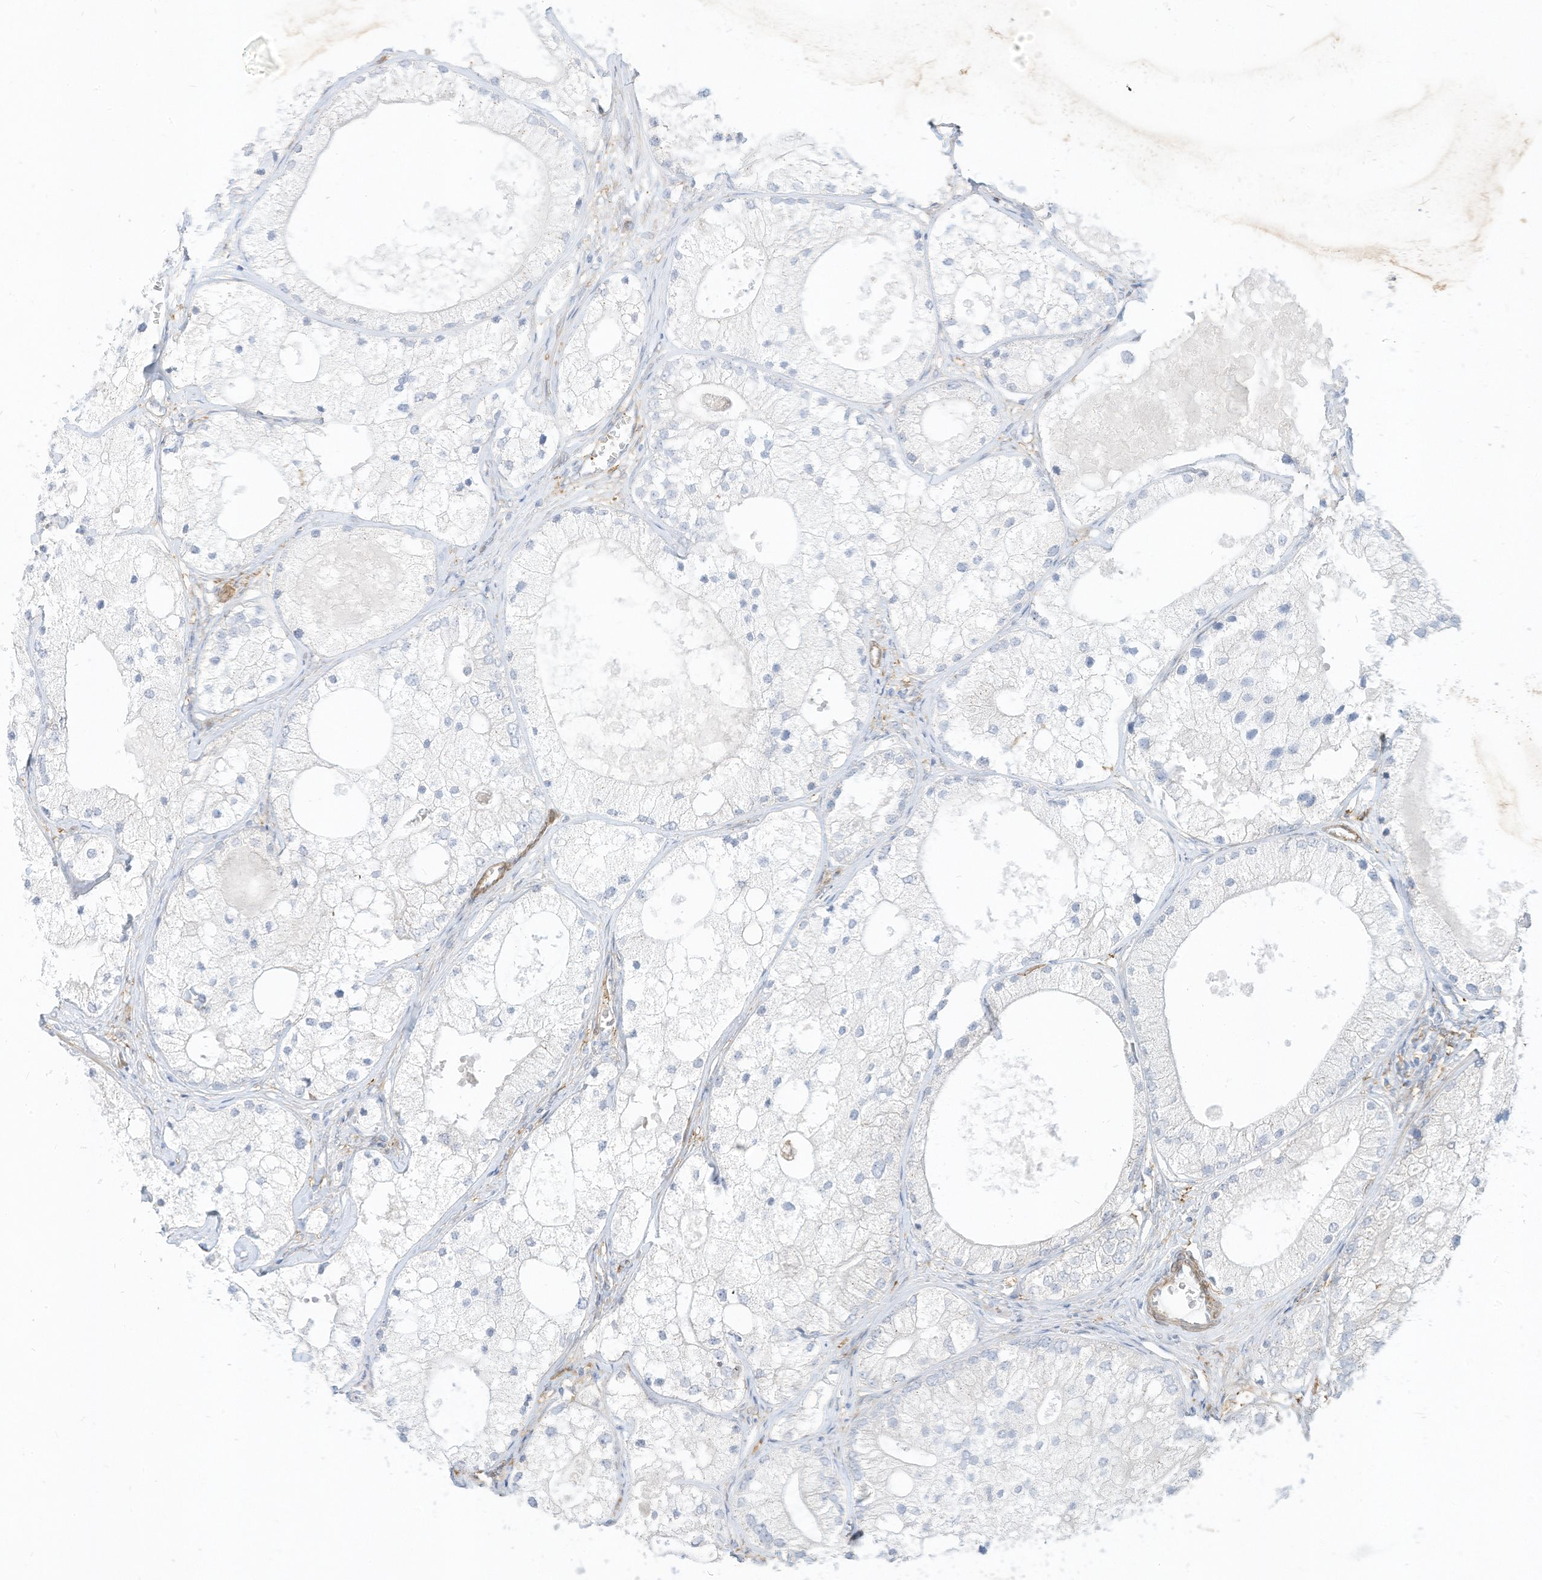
{"staining": {"intensity": "negative", "quantity": "none", "location": "none"}, "tissue": "prostate cancer", "cell_type": "Tumor cells", "image_type": "cancer", "snomed": [{"axis": "morphology", "description": "Adenocarcinoma, Low grade"}, {"axis": "topography", "description": "Prostate"}], "caption": "Tumor cells show no significant expression in prostate adenocarcinoma (low-grade).", "gene": "ATP13A1", "patient": {"sex": "male", "age": 69}}